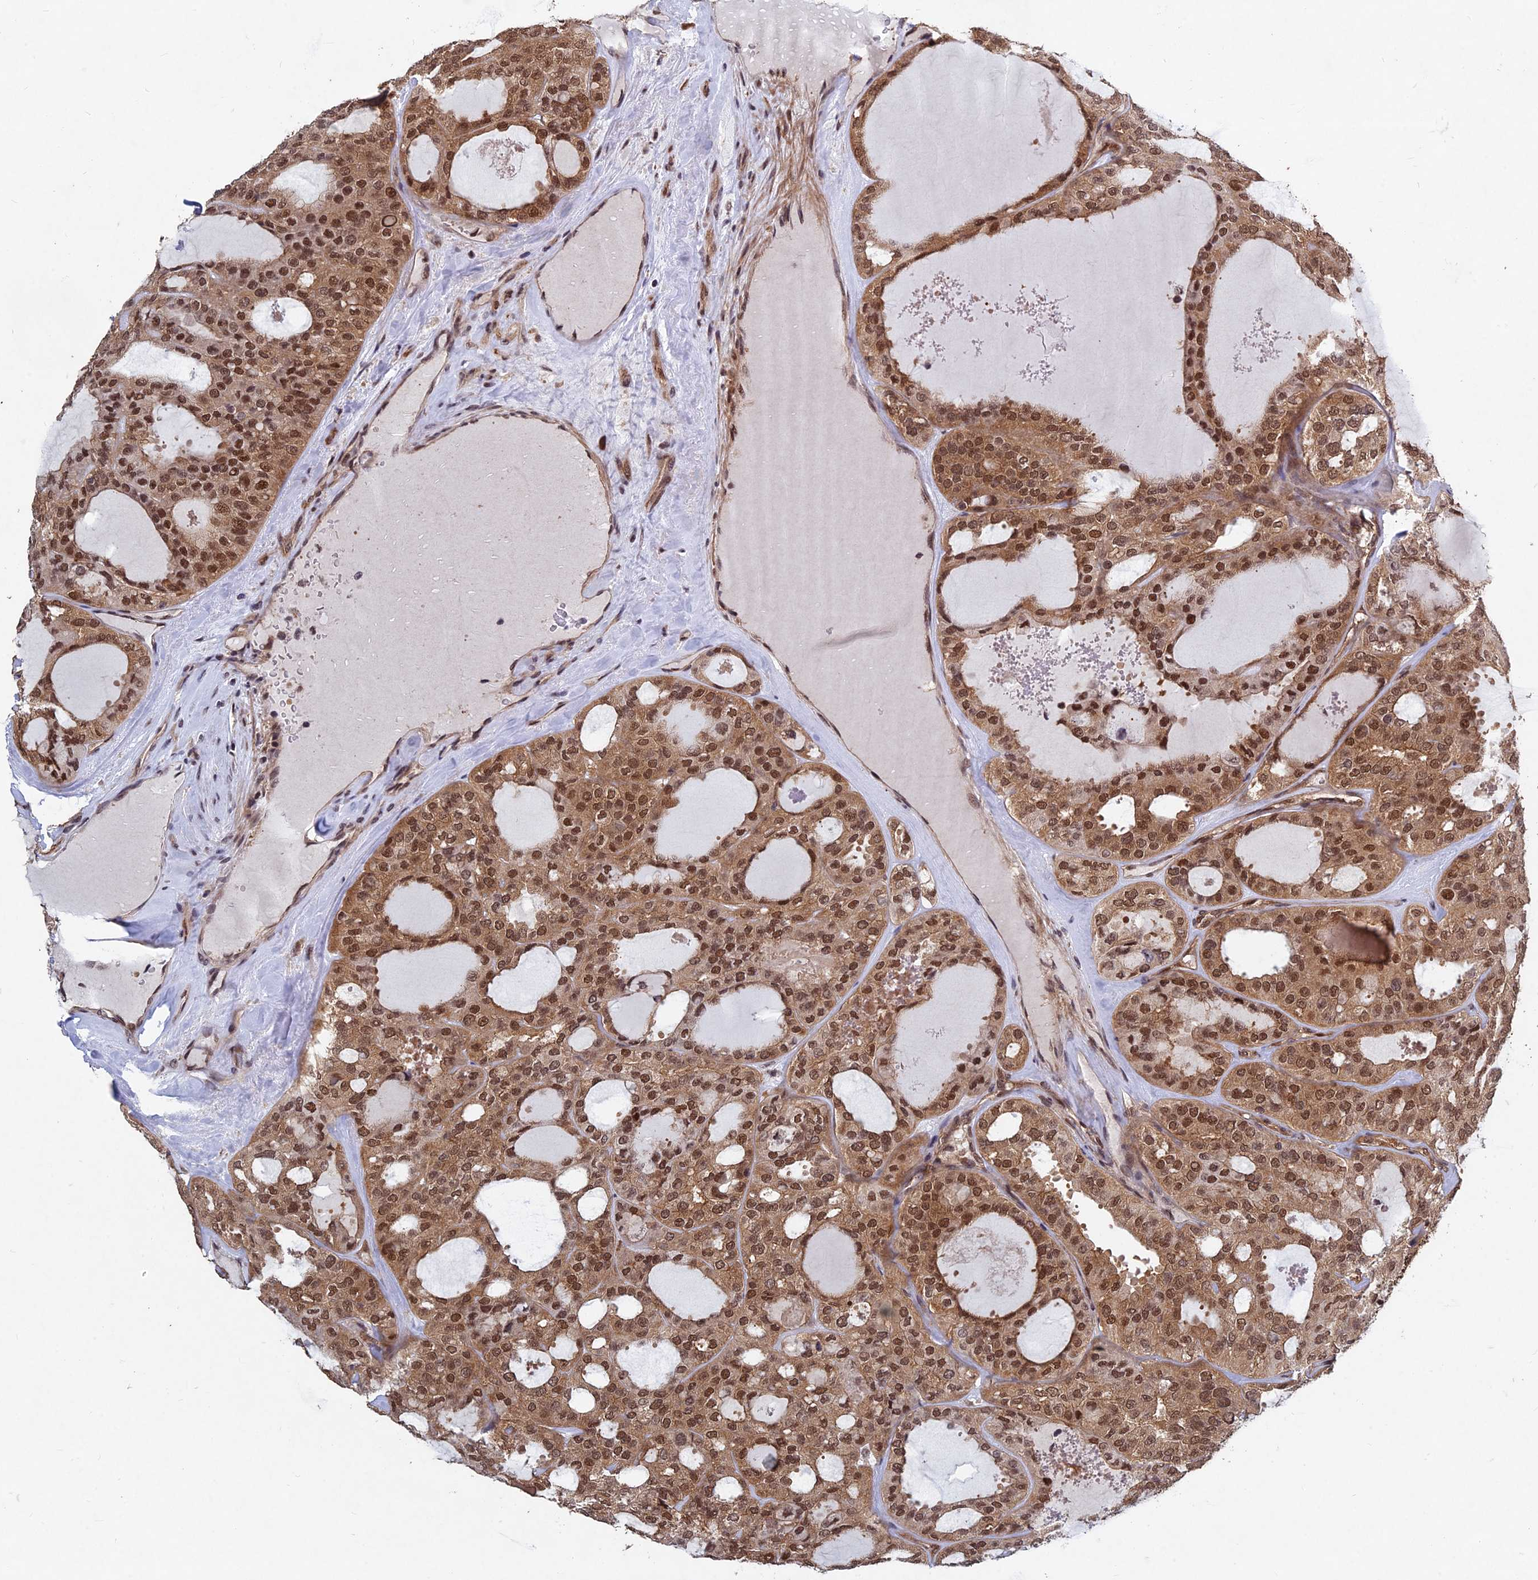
{"staining": {"intensity": "moderate", "quantity": ">75%", "location": "cytoplasmic/membranous,nuclear"}, "tissue": "thyroid cancer", "cell_type": "Tumor cells", "image_type": "cancer", "snomed": [{"axis": "morphology", "description": "Follicular adenoma carcinoma, NOS"}, {"axis": "topography", "description": "Thyroid gland"}], "caption": "Follicular adenoma carcinoma (thyroid) was stained to show a protein in brown. There is medium levels of moderate cytoplasmic/membranous and nuclear staining in about >75% of tumor cells.", "gene": "FAM53C", "patient": {"sex": "male", "age": 75}}